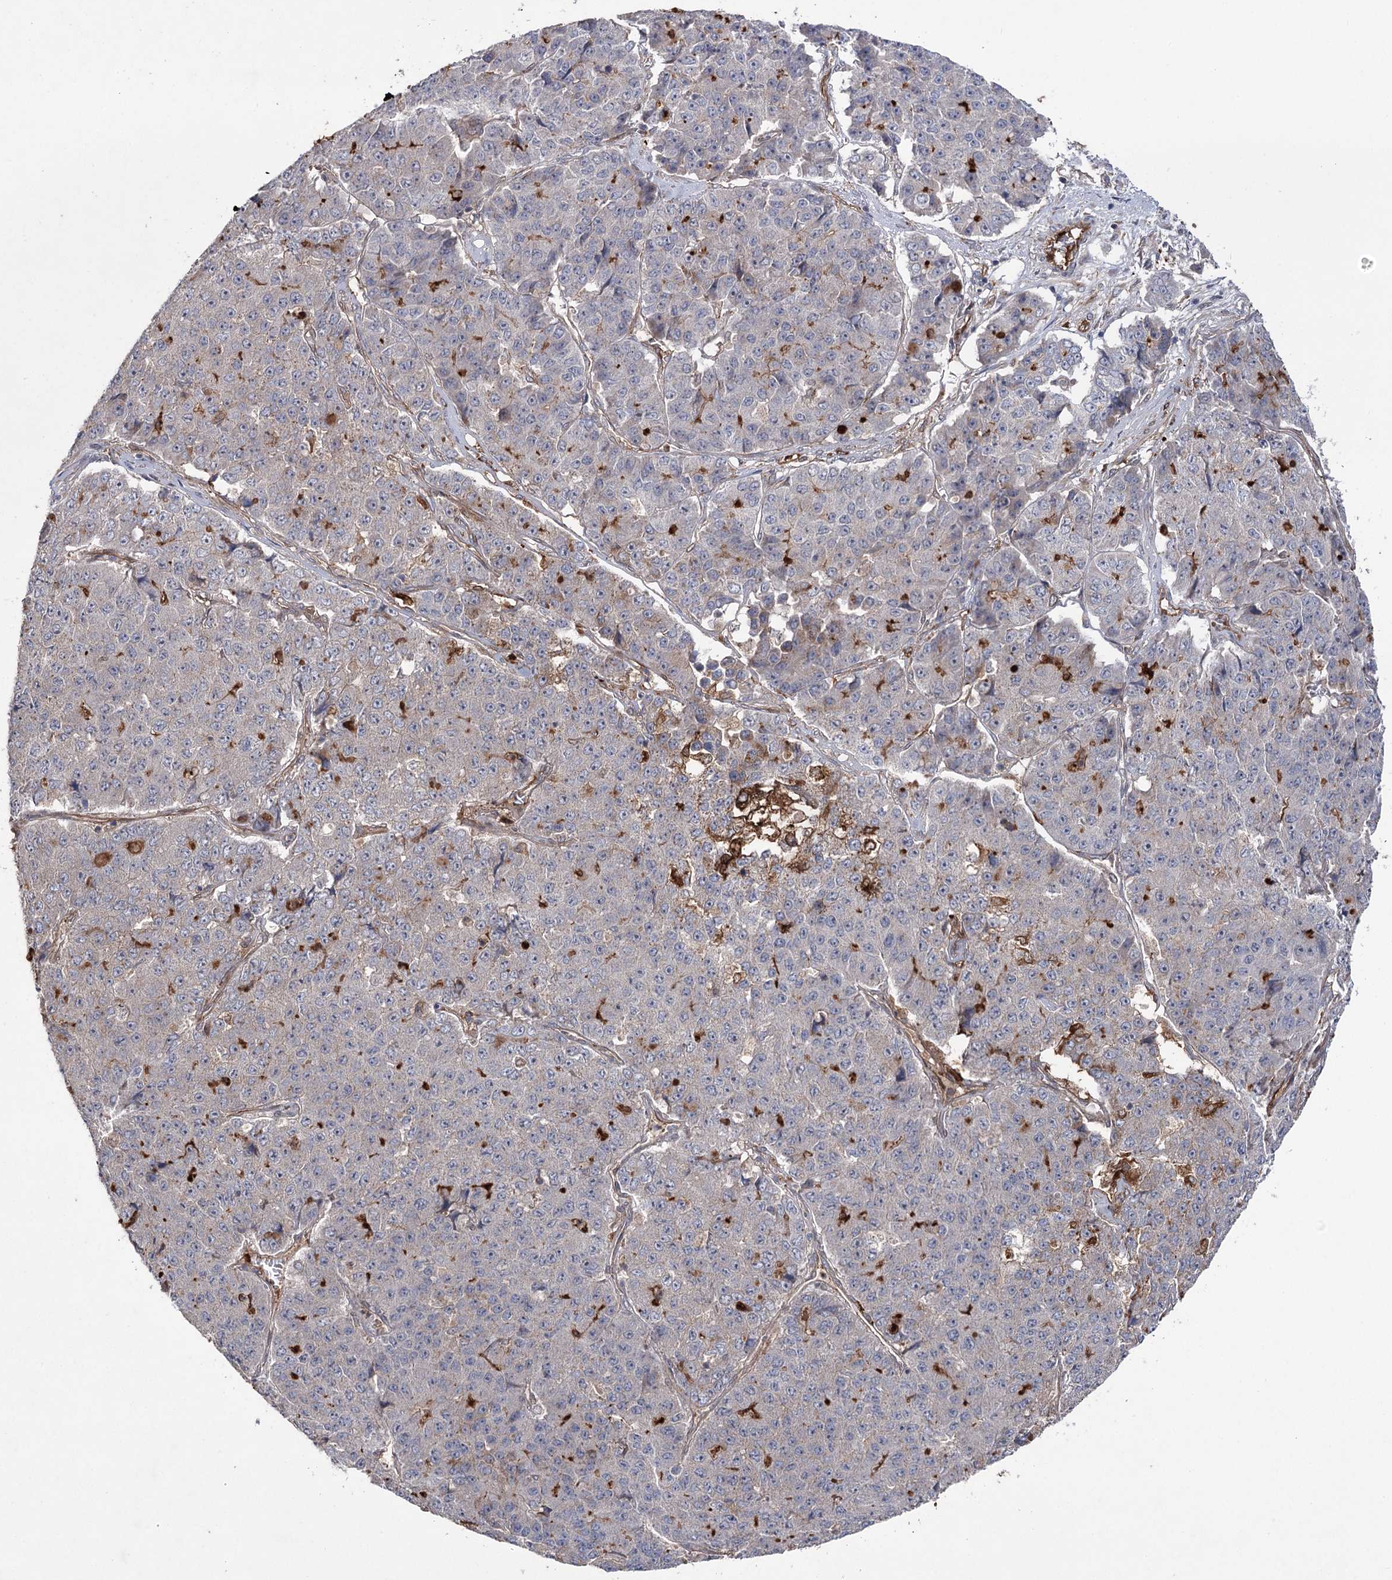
{"staining": {"intensity": "weak", "quantity": "<25%", "location": "cytoplasmic/membranous"}, "tissue": "pancreatic cancer", "cell_type": "Tumor cells", "image_type": "cancer", "snomed": [{"axis": "morphology", "description": "Adenocarcinoma, NOS"}, {"axis": "topography", "description": "Pancreas"}], "caption": "Human pancreatic adenocarcinoma stained for a protein using IHC shows no expression in tumor cells.", "gene": "OTUD1", "patient": {"sex": "male", "age": 50}}